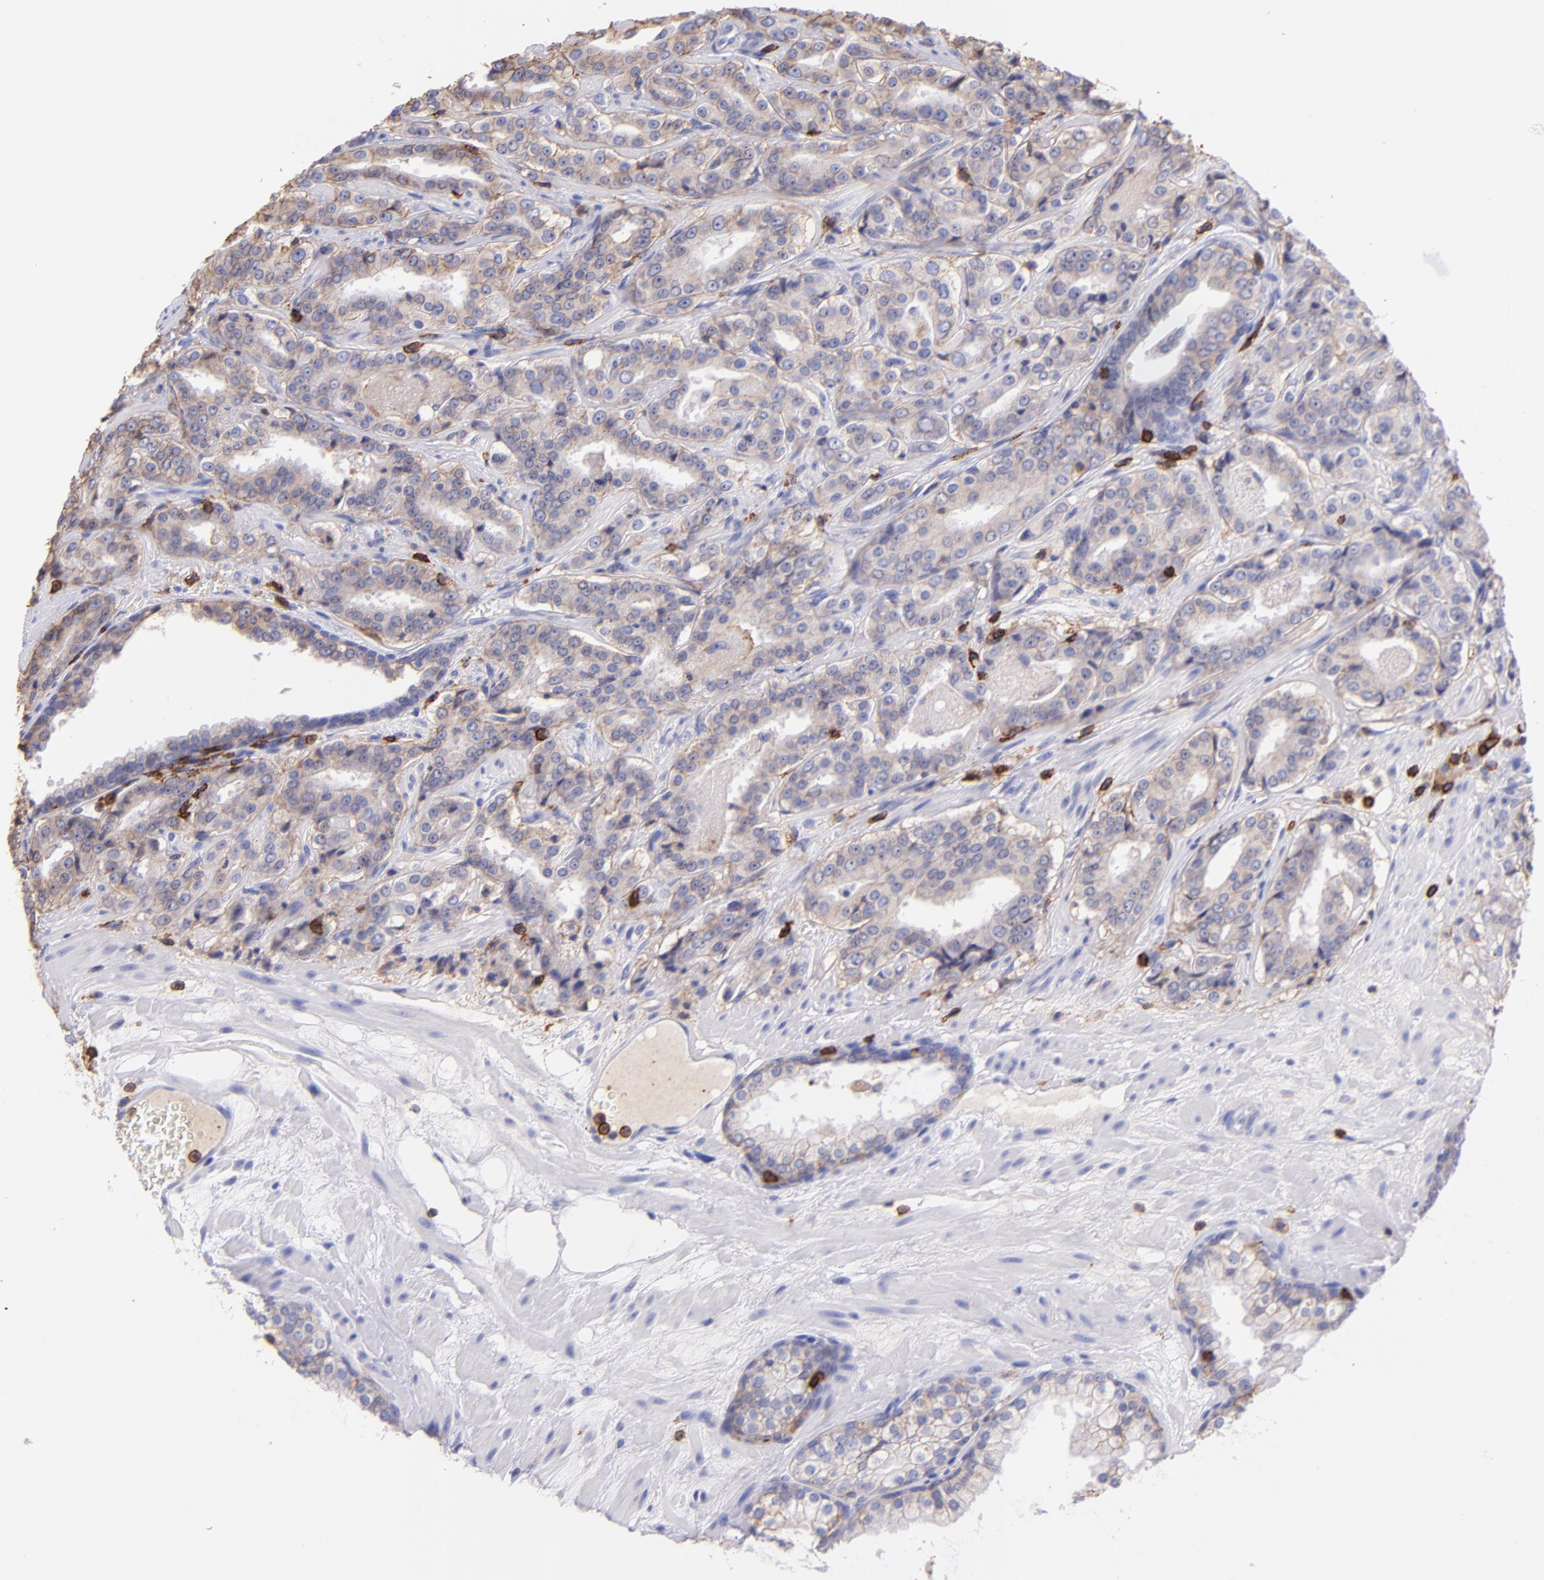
{"staining": {"intensity": "weak", "quantity": ">75%", "location": "cytoplasmic/membranous"}, "tissue": "prostate cancer", "cell_type": "Tumor cells", "image_type": "cancer", "snomed": [{"axis": "morphology", "description": "Adenocarcinoma, Medium grade"}, {"axis": "topography", "description": "Prostate"}], "caption": "High-power microscopy captured an immunohistochemistry micrograph of prostate medium-grade adenocarcinoma, revealing weak cytoplasmic/membranous staining in about >75% of tumor cells. (DAB (3,3'-diaminobenzidine) IHC, brown staining for protein, blue staining for nuclei).", "gene": "SPN", "patient": {"sex": "male", "age": 60}}